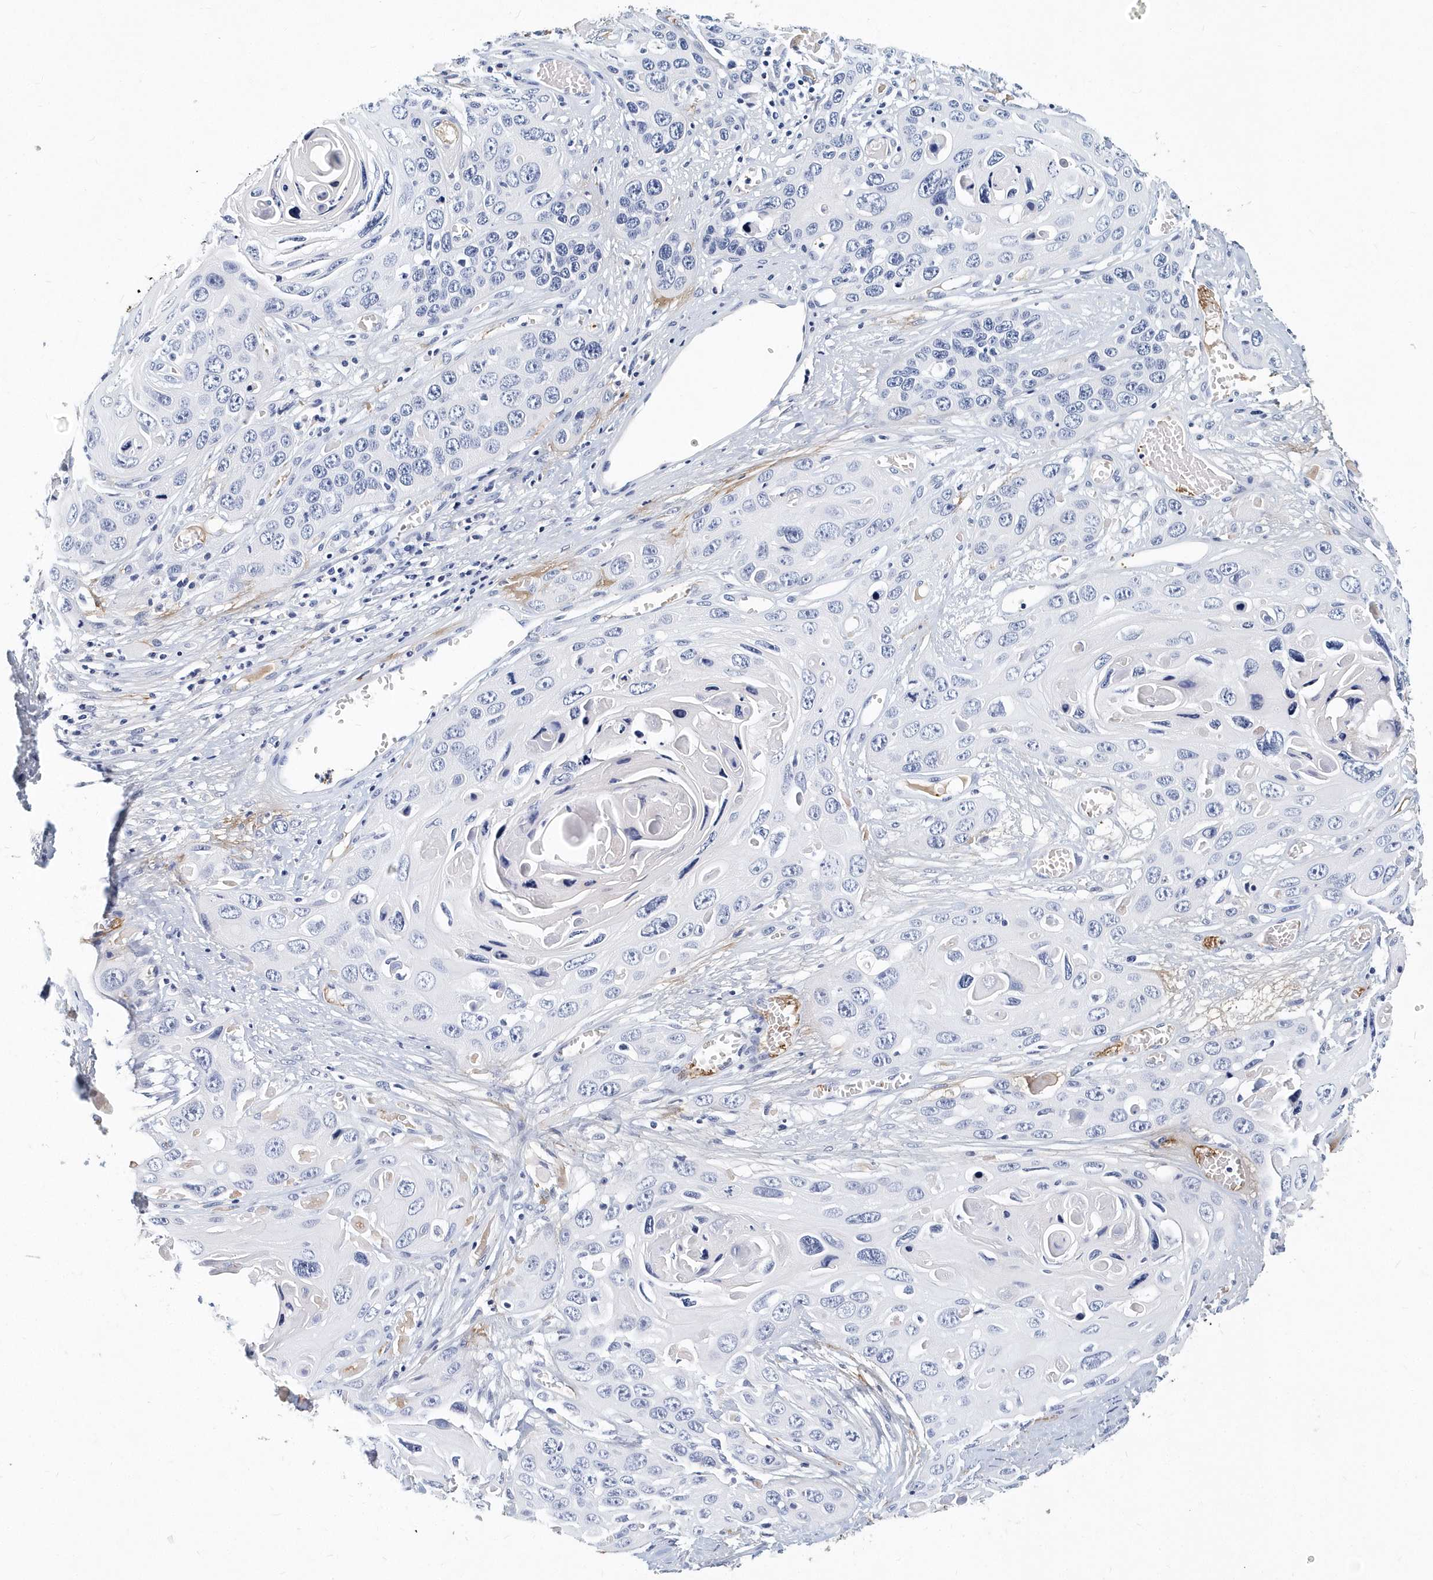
{"staining": {"intensity": "negative", "quantity": "none", "location": "none"}, "tissue": "skin cancer", "cell_type": "Tumor cells", "image_type": "cancer", "snomed": [{"axis": "morphology", "description": "Squamous cell carcinoma, NOS"}, {"axis": "topography", "description": "Skin"}], "caption": "The micrograph shows no significant expression in tumor cells of squamous cell carcinoma (skin).", "gene": "ITGA2B", "patient": {"sex": "male", "age": 55}}